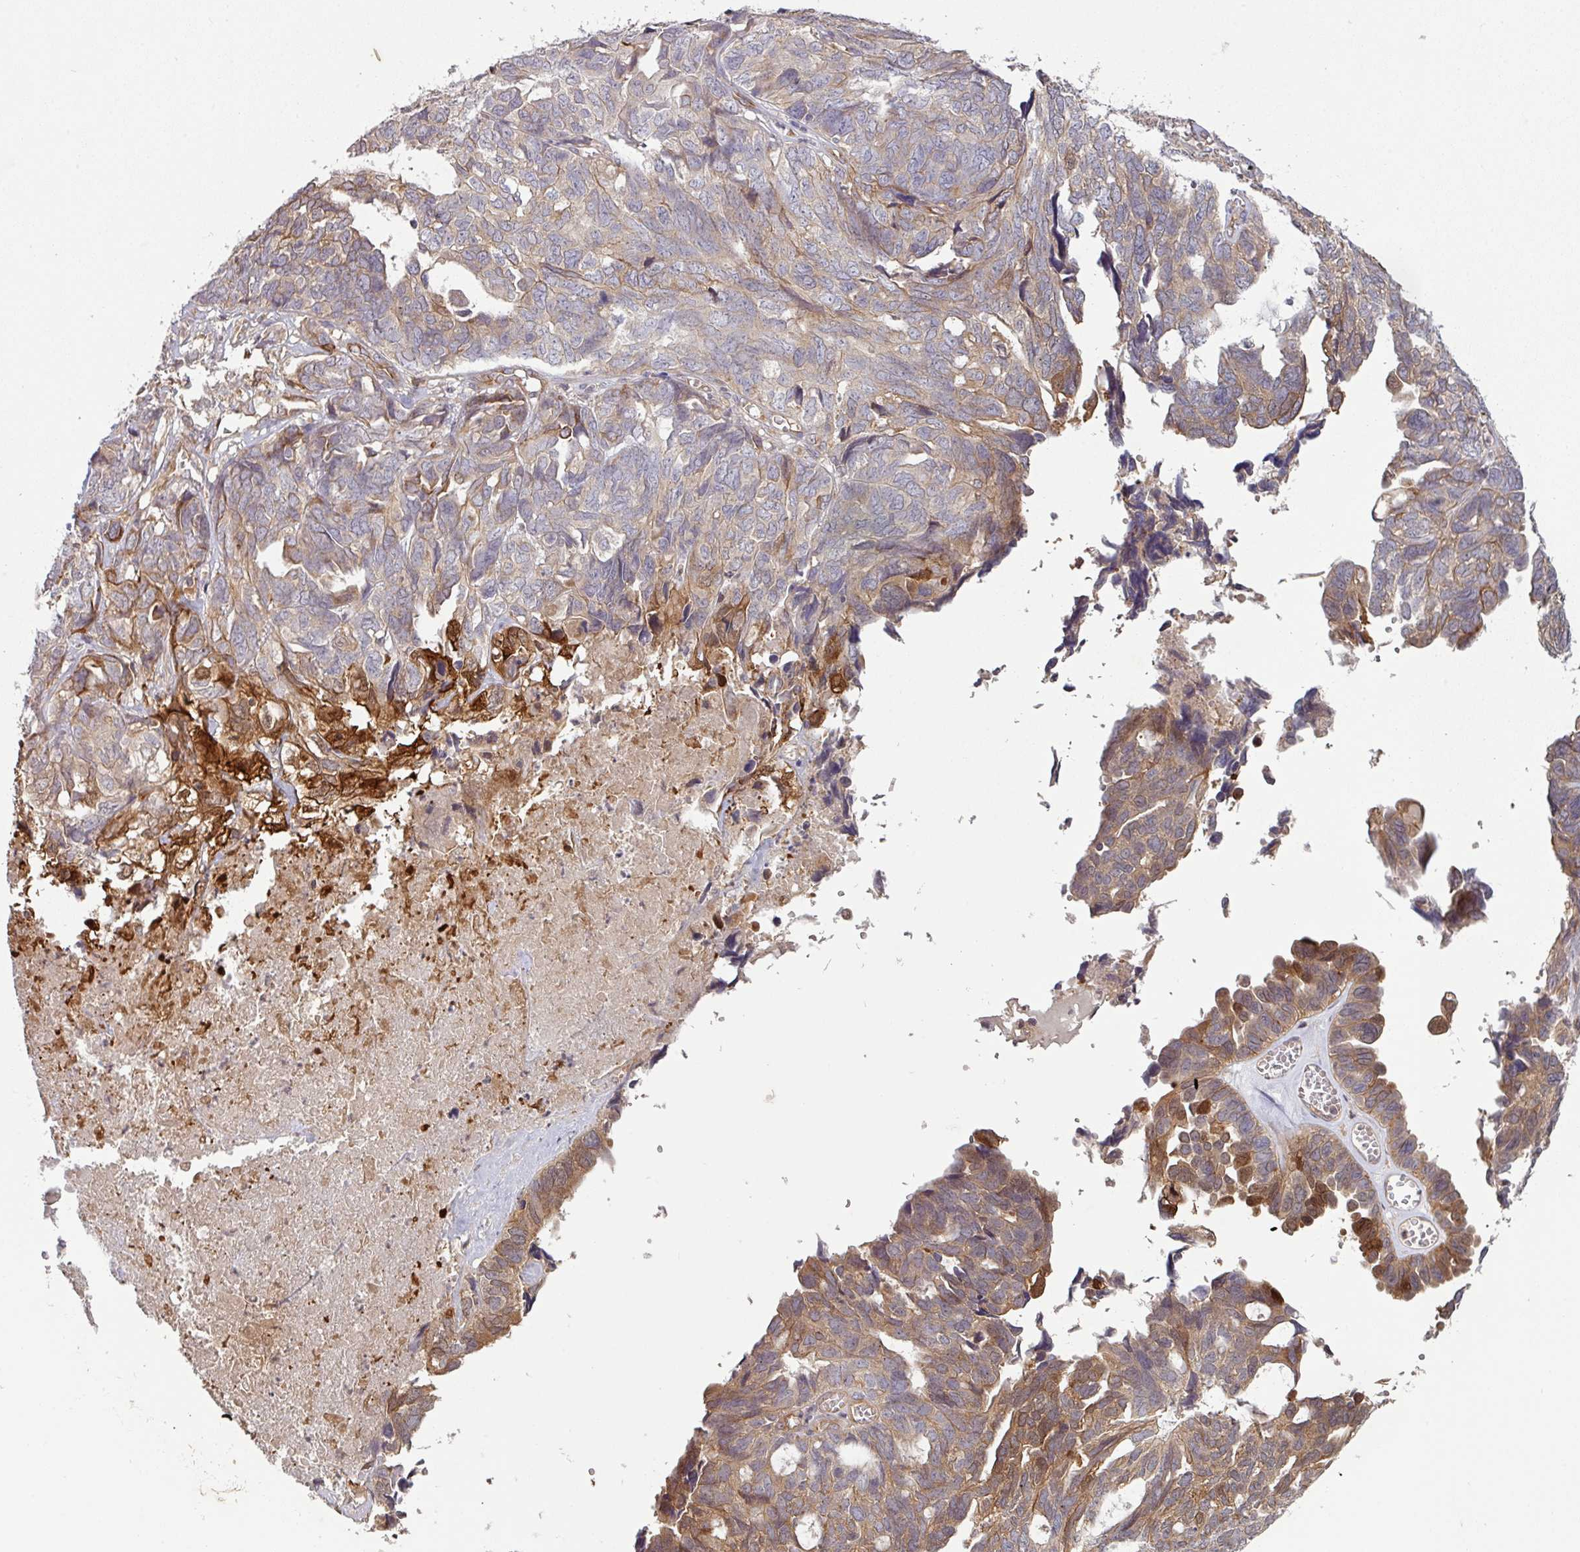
{"staining": {"intensity": "moderate", "quantity": "25%-75%", "location": "cytoplasmic/membranous"}, "tissue": "ovarian cancer", "cell_type": "Tumor cells", "image_type": "cancer", "snomed": [{"axis": "morphology", "description": "Cystadenocarcinoma, serous, NOS"}, {"axis": "topography", "description": "Ovary"}], "caption": "This is a histology image of immunohistochemistry staining of serous cystadenocarcinoma (ovarian), which shows moderate staining in the cytoplasmic/membranous of tumor cells.", "gene": "CYFIP2", "patient": {"sex": "female", "age": 79}}